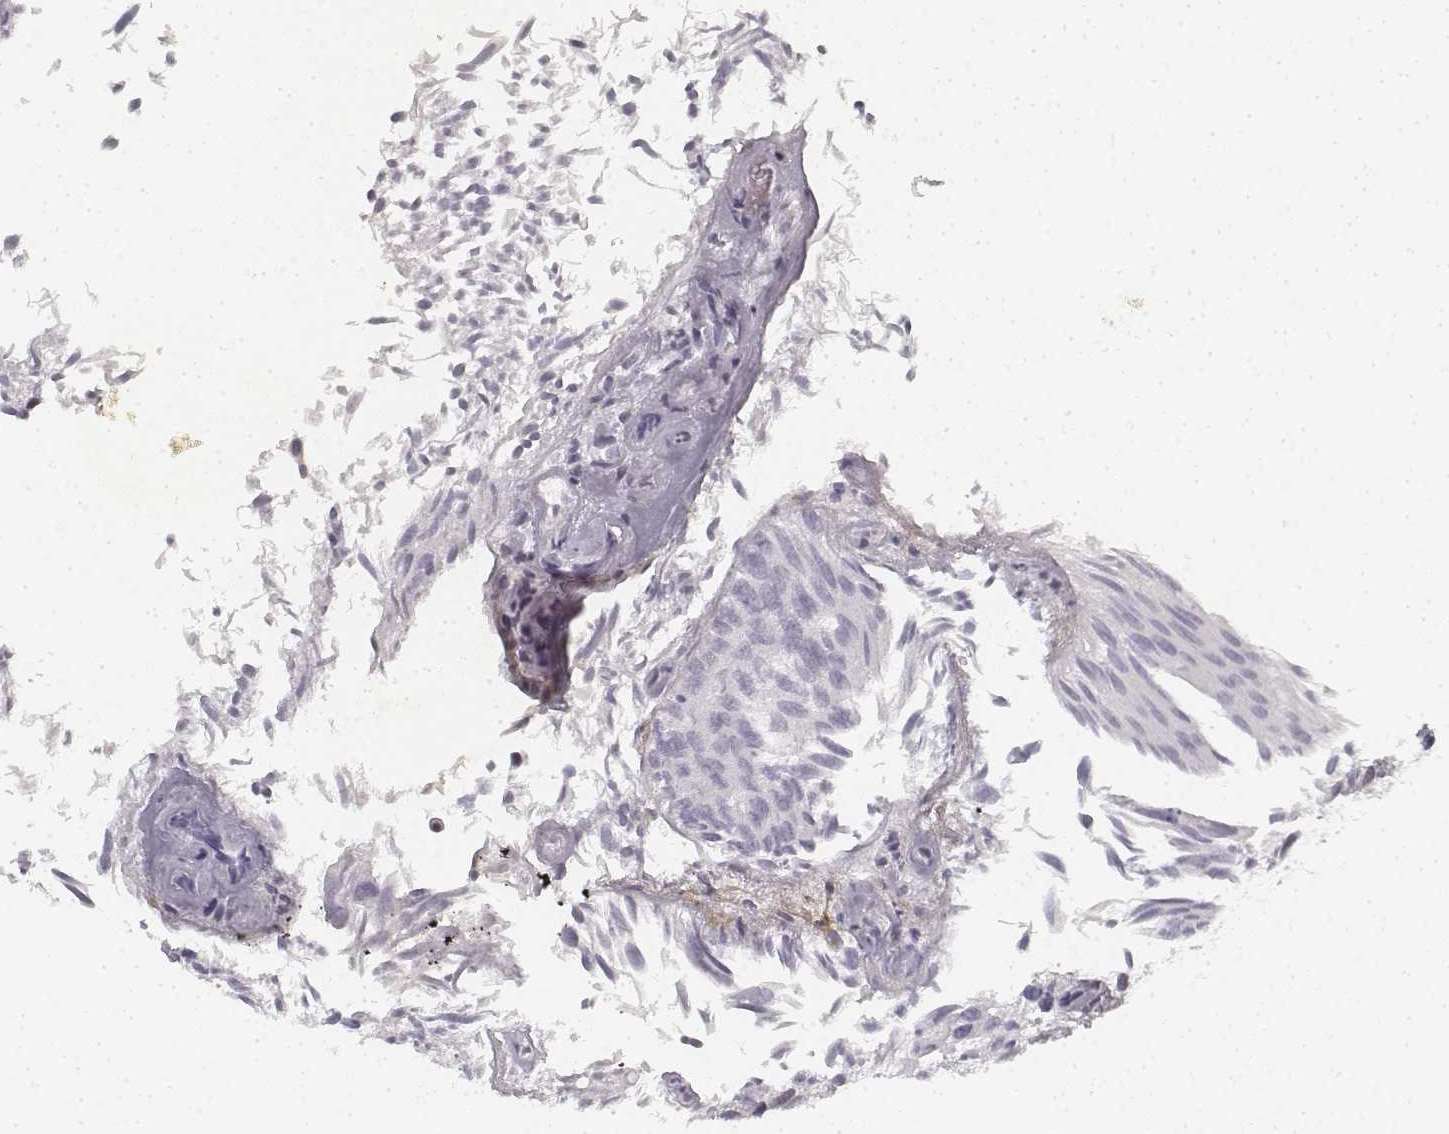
{"staining": {"intensity": "negative", "quantity": "none", "location": "none"}, "tissue": "urothelial cancer", "cell_type": "Tumor cells", "image_type": "cancer", "snomed": [{"axis": "morphology", "description": "Urothelial carcinoma, Low grade"}, {"axis": "topography", "description": "Urinary bladder"}], "caption": "Immunohistochemistry (IHC) histopathology image of neoplastic tissue: urothelial carcinoma (low-grade) stained with DAB exhibits no significant protein staining in tumor cells.", "gene": "KRT84", "patient": {"sex": "female", "age": 87}}